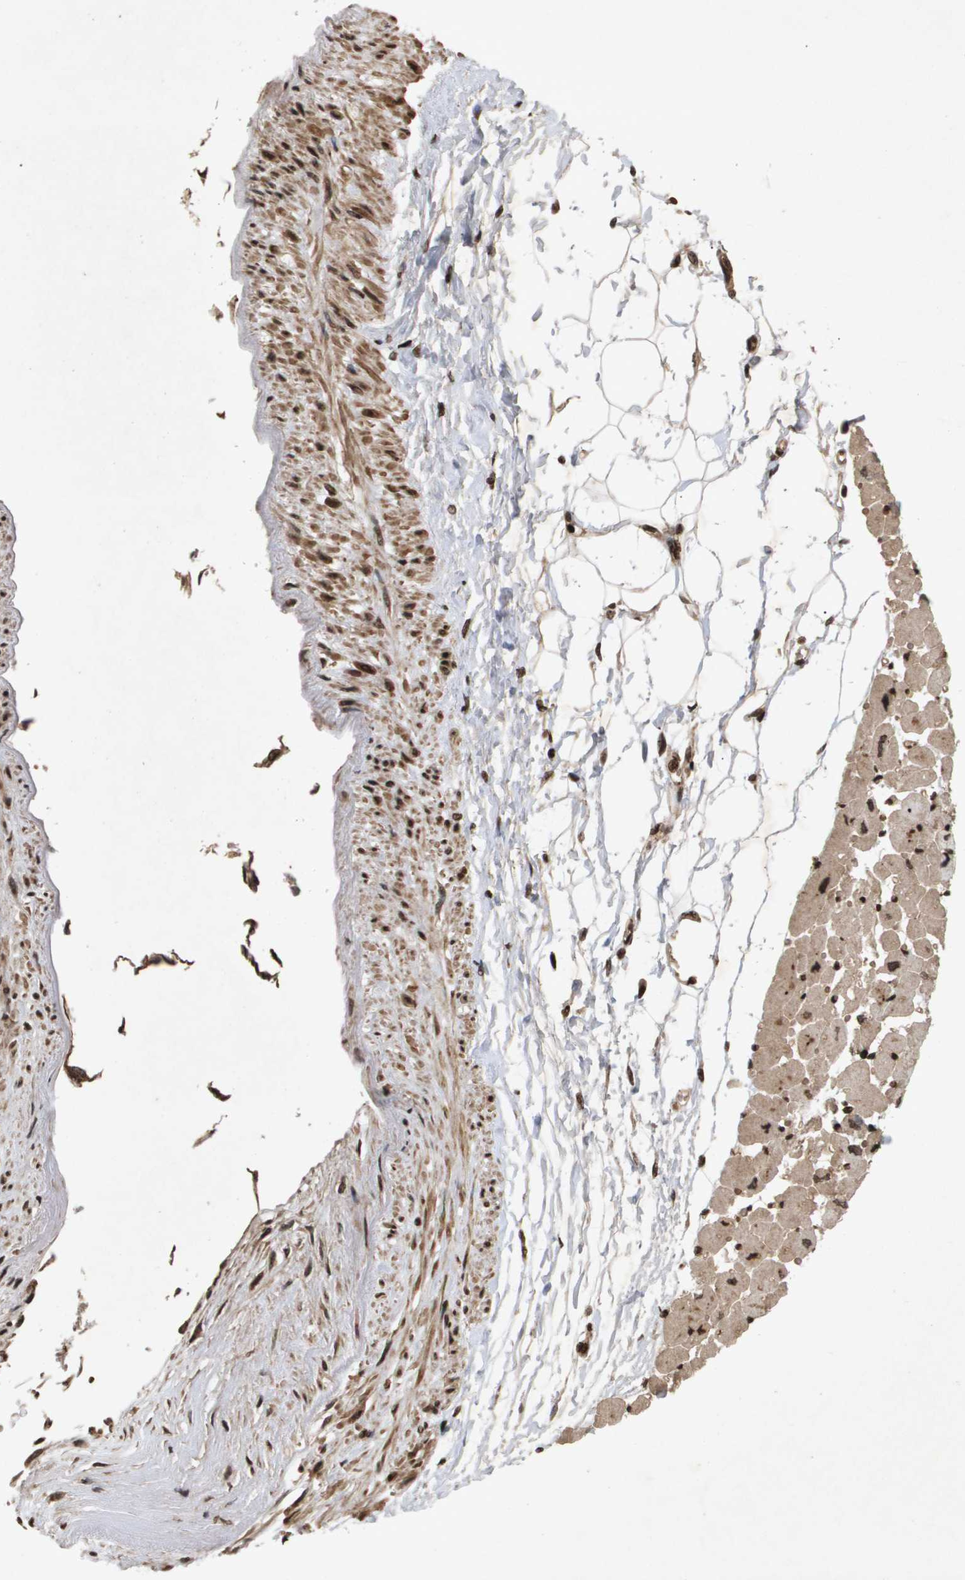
{"staining": {"intensity": "moderate", "quantity": ">75%", "location": "cytoplasmic/membranous,nuclear"}, "tissue": "heart muscle", "cell_type": "Cardiomyocytes", "image_type": "normal", "snomed": [{"axis": "morphology", "description": "Normal tissue, NOS"}, {"axis": "topography", "description": "Heart"}], "caption": "A high-resolution photomicrograph shows IHC staining of benign heart muscle, which shows moderate cytoplasmic/membranous,nuclear positivity in about >75% of cardiomyocytes. (brown staining indicates protein expression, while blue staining denotes nuclei).", "gene": "HSPA6", "patient": {"sex": "female", "age": 54}}